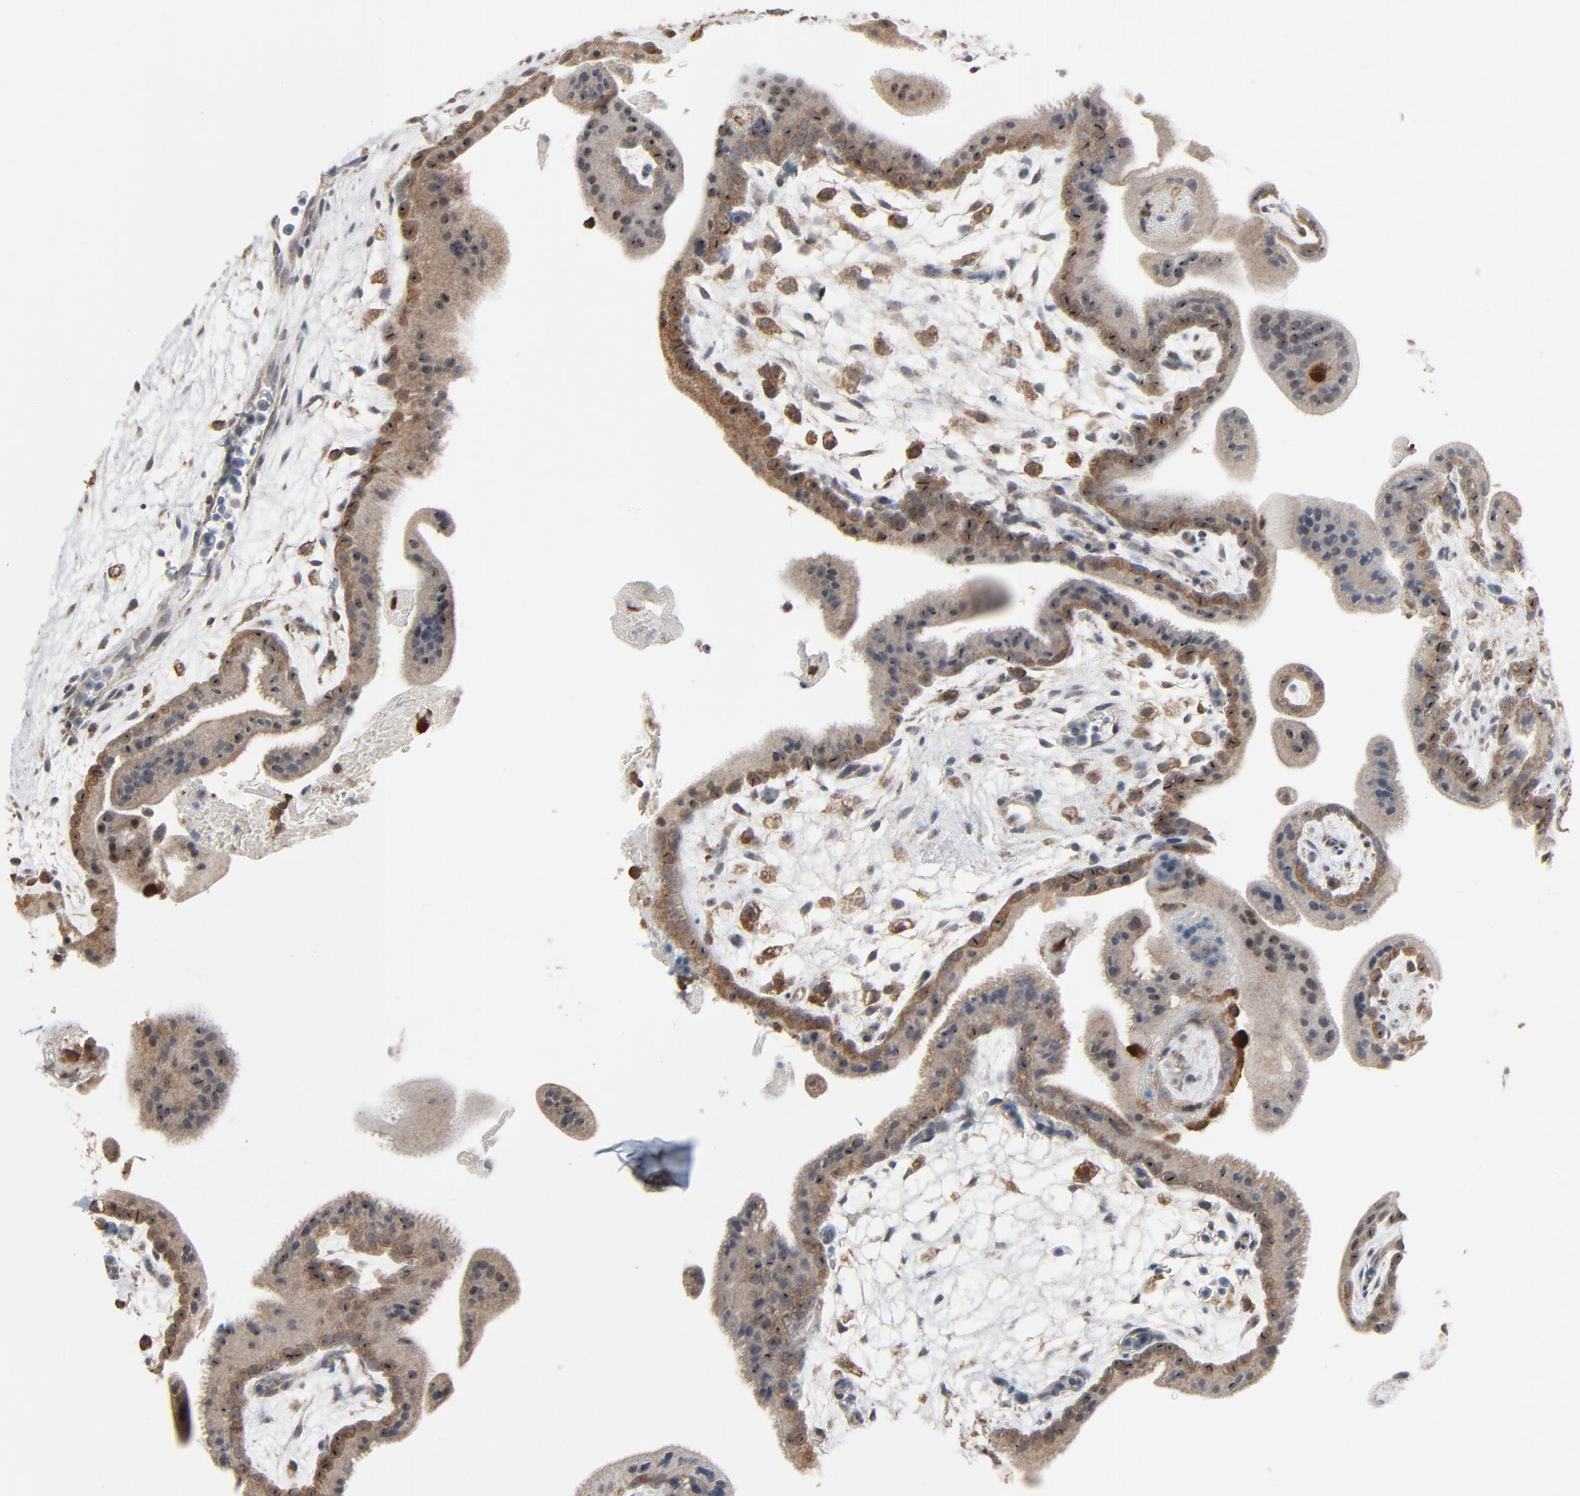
{"staining": {"intensity": "moderate", "quantity": "25%-75%", "location": "cytoplasmic/membranous,nuclear"}, "tissue": "placenta", "cell_type": "Trophoblastic cells", "image_type": "normal", "snomed": [{"axis": "morphology", "description": "Normal tissue, NOS"}, {"axis": "topography", "description": "Placenta"}], "caption": "Trophoblastic cells reveal medium levels of moderate cytoplasmic/membranous,nuclear positivity in about 25%-75% of cells in unremarkable human placenta.", "gene": "DOCK8", "patient": {"sex": "female", "age": 35}}